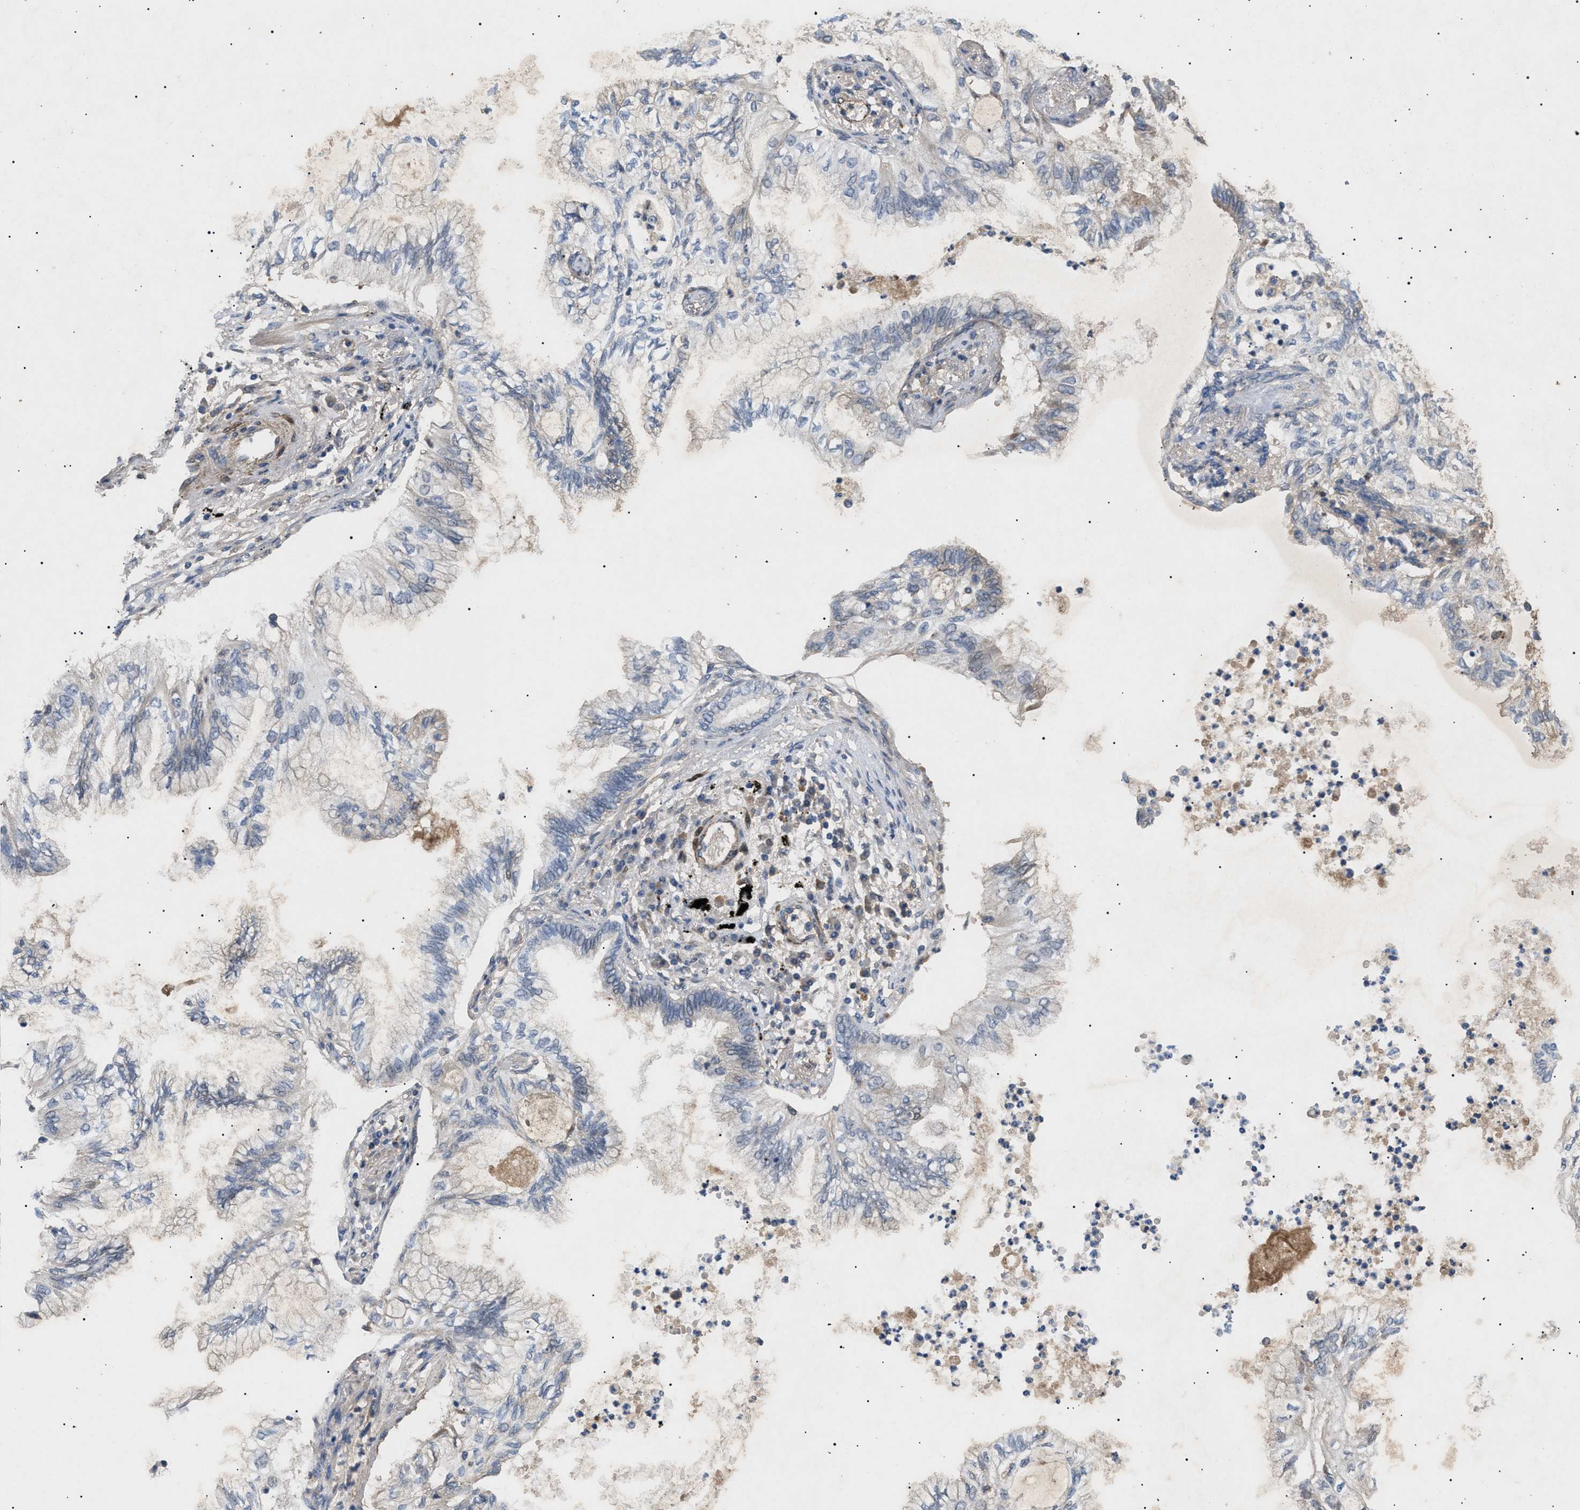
{"staining": {"intensity": "negative", "quantity": "none", "location": "none"}, "tissue": "lung cancer", "cell_type": "Tumor cells", "image_type": "cancer", "snomed": [{"axis": "morphology", "description": "Normal tissue, NOS"}, {"axis": "morphology", "description": "Adenocarcinoma, NOS"}, {"axis": "topography", "description": "Bronchus"}, {"axis": "topography", "description": "Lung"}], "caption": "This micrograph is of lung cancer (adenocarcinoma) stained with immunohistochemistry (IHC) to label a protein in brown with the nuclei are counter-stained blue. There is no positivity in tumor cells.", "gene": "SIRT5", "patient": {"sex": "female", "age": 70}}